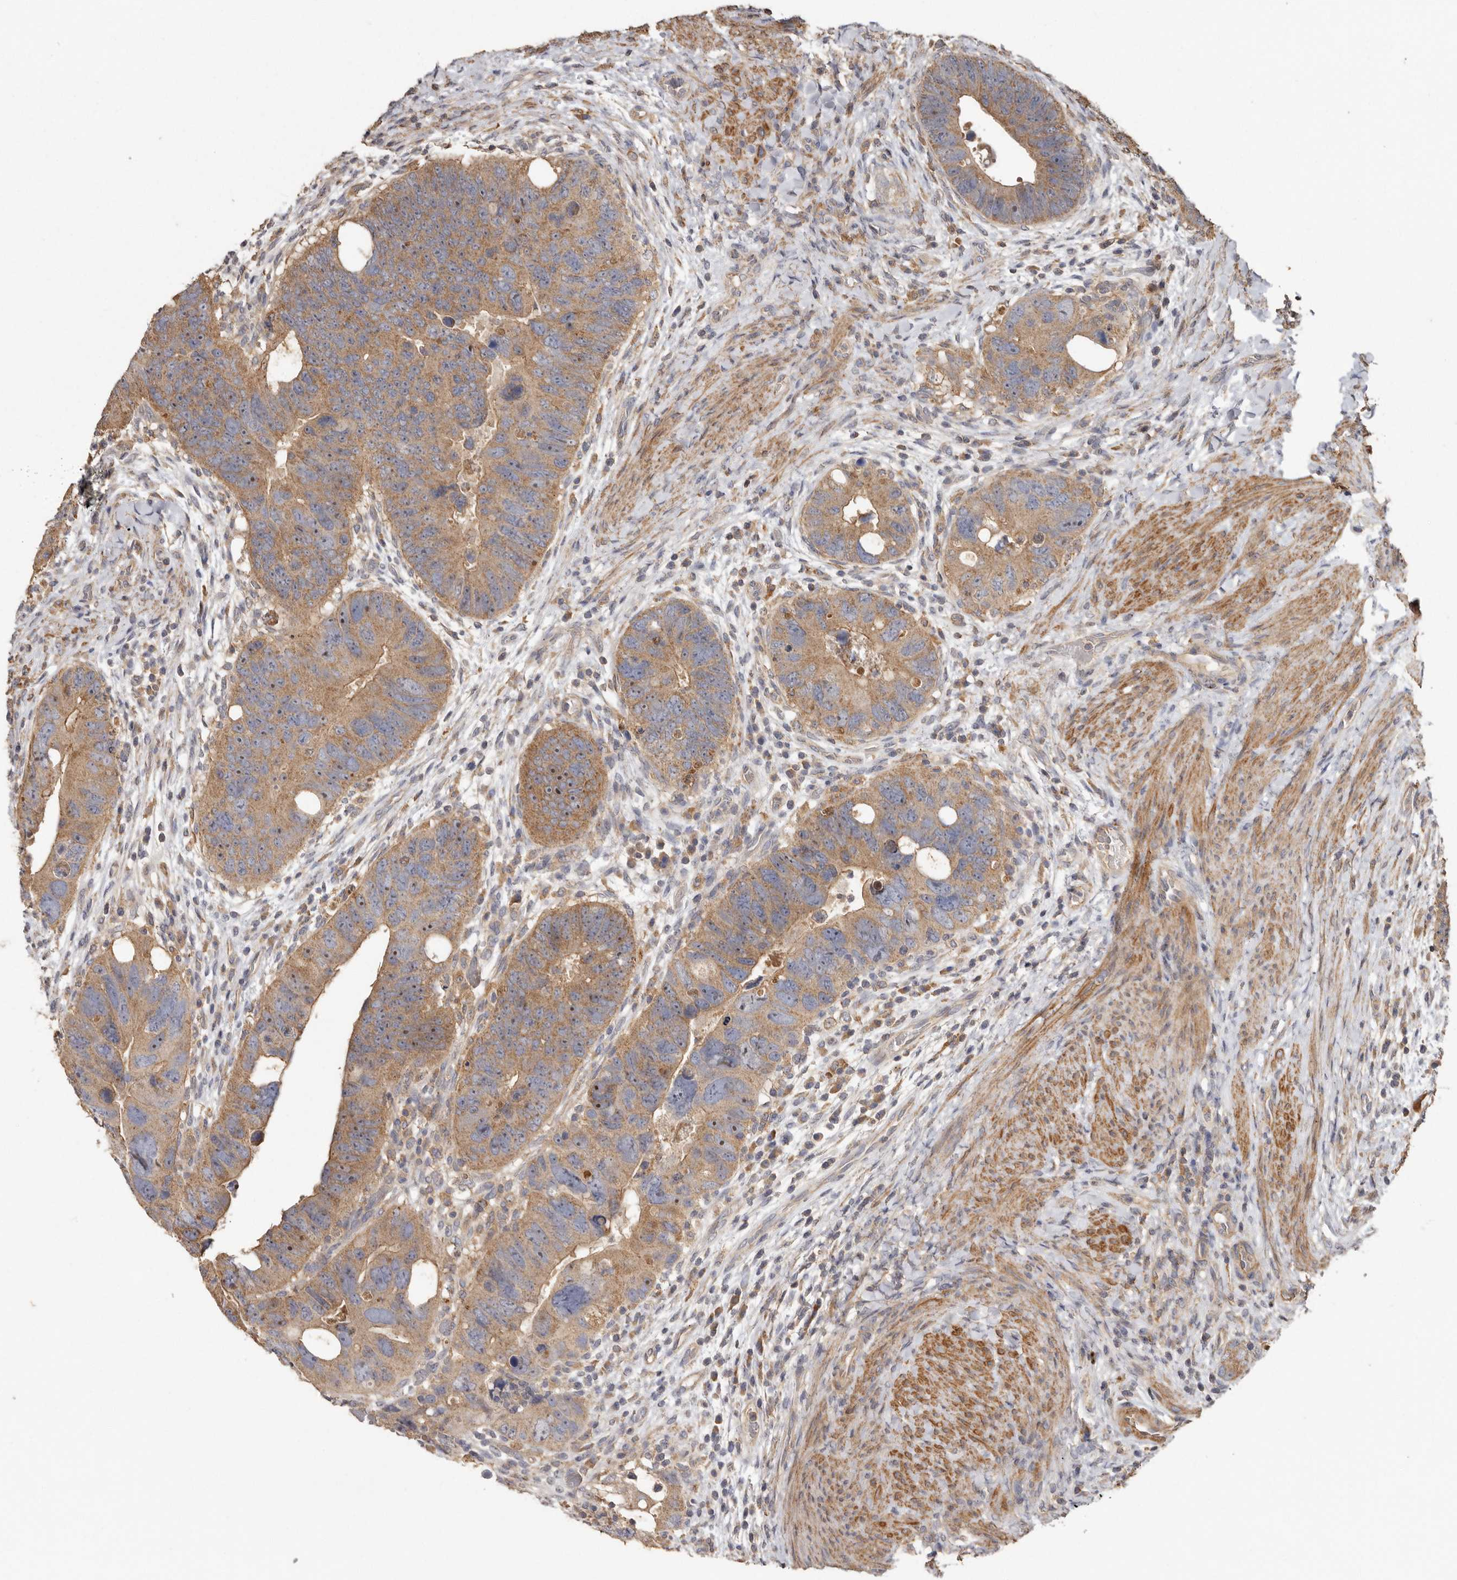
{"staining": {"intensity": "moderate", "quantity": ">75%", "location": "cytoplasmic/membranous"}, "tissue": "colorectal cancer", "cell_type": "Tumor cells", "image_type": "cancer", "snomed": [{"axis": "morphology", "description": "Adenocarcinoma, NOS"}, {"axis": "topography", "description": "Rectum"}], "caption": "The micrograph reveals immunohistochemical staining of colorectal cancer (adenocarcinoma). There is moderate cytoplasmic/membranous staining is present in approximately >75% of tumor cells. The protein is stained brown, and the nuclei are stained in blue (DAB (3,3'-diaminobenzidine) IHC with brightfield microscopy, high magnification).", "gene": "RWDD1", "patient": {"sex": "male", "age": 59}}